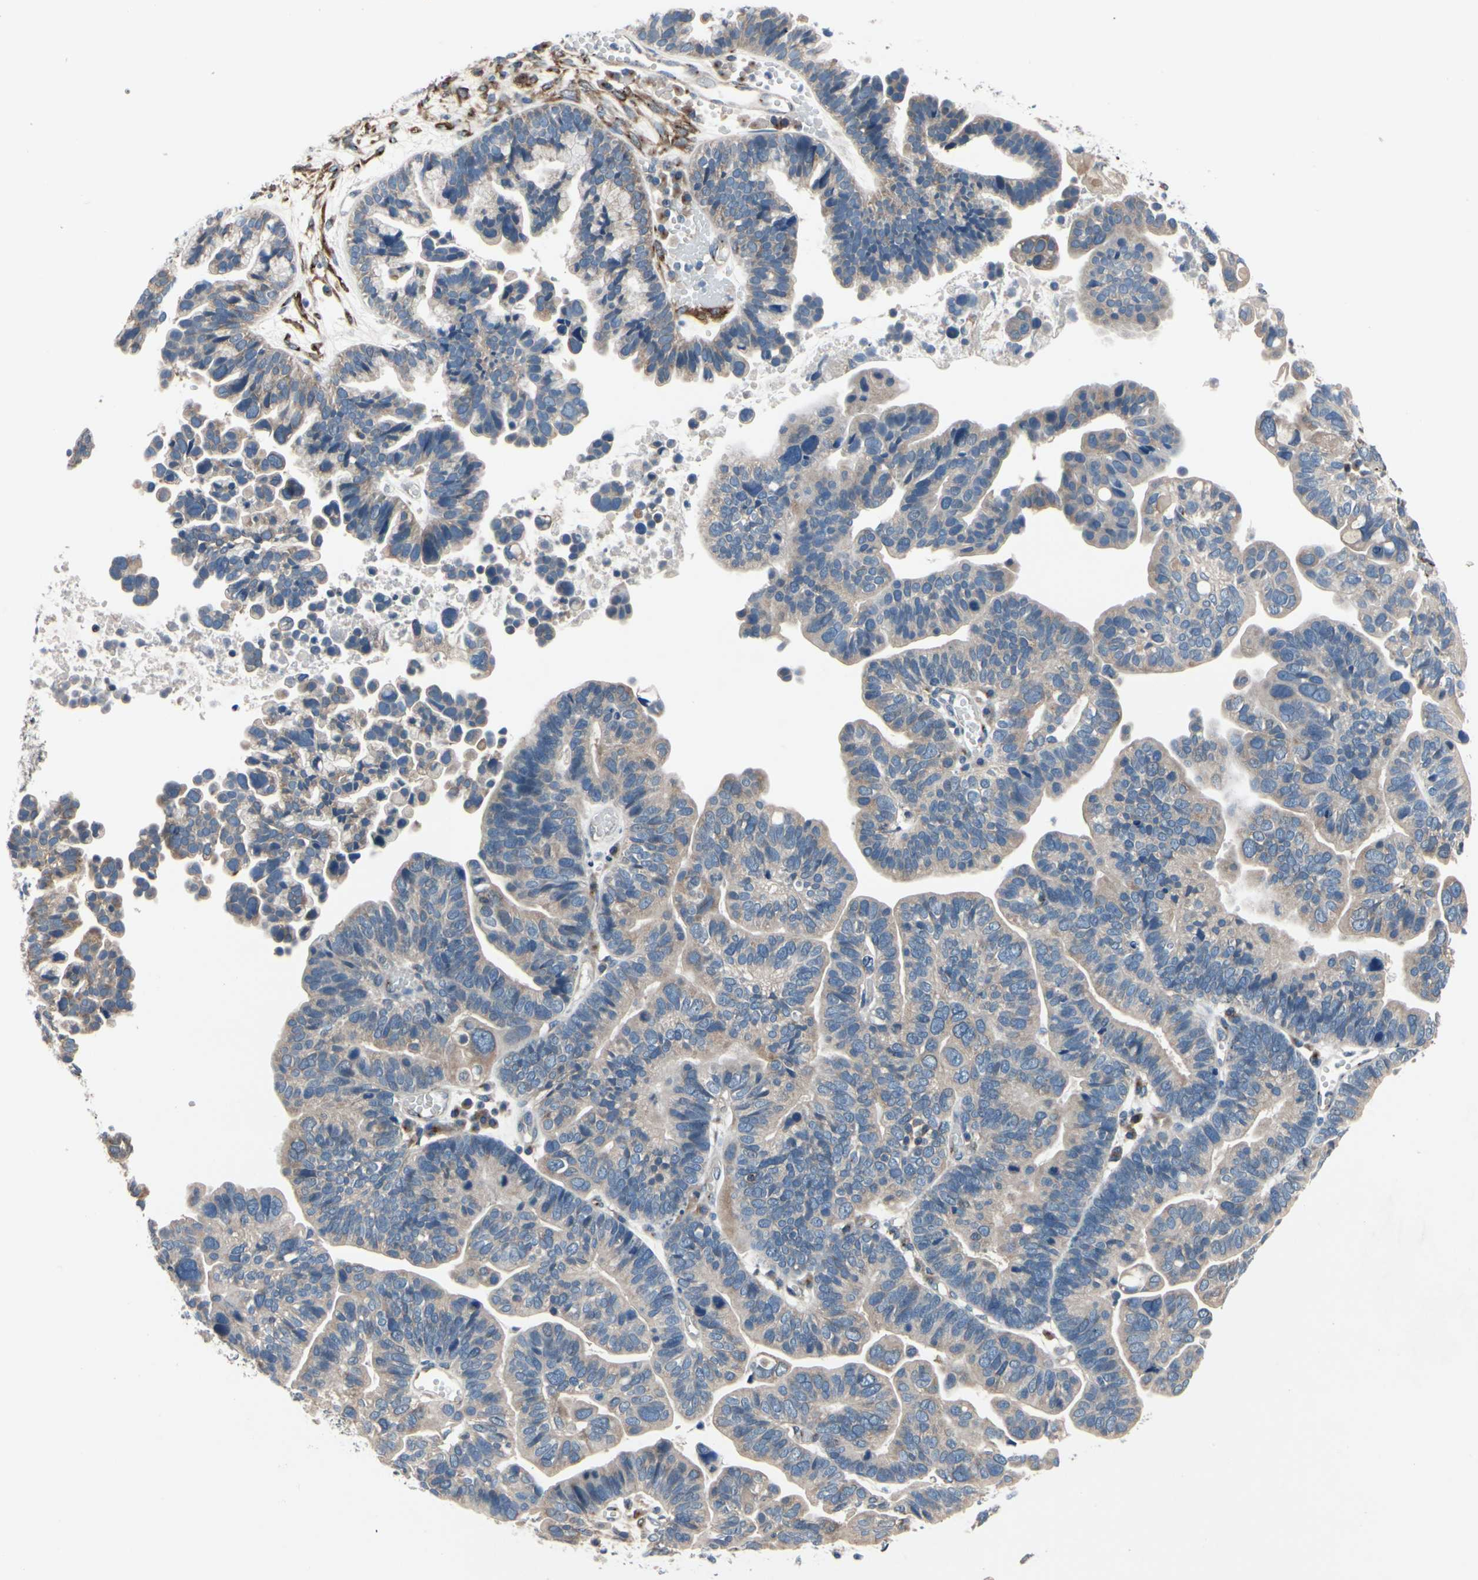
{"staining": {"intensity": "weak", "quantity": "25%-75%", "location": "cytoplasmic/membranous"}, "tissue": "ovarian cancer", "cell_type": "Tumor cells", "image_type": "cancer", "snomed": [{"axis": "morphology", "description": "Cystadenocarcinoma, serous, NOS"}, {"axis": "topography", "description": "Ovary"}], "caption": "This micrograph shows serous cystadenocarcinoma (ovarian) stained with immunohistochemistry to label a protein in brown. The cytoplasmic/membranous of tumor cells show weak positivity for the protein. Nuclei are counter-stained blue.", "gene": "PRKAR2B", "patient": {"sex": "female", "age": 56}}